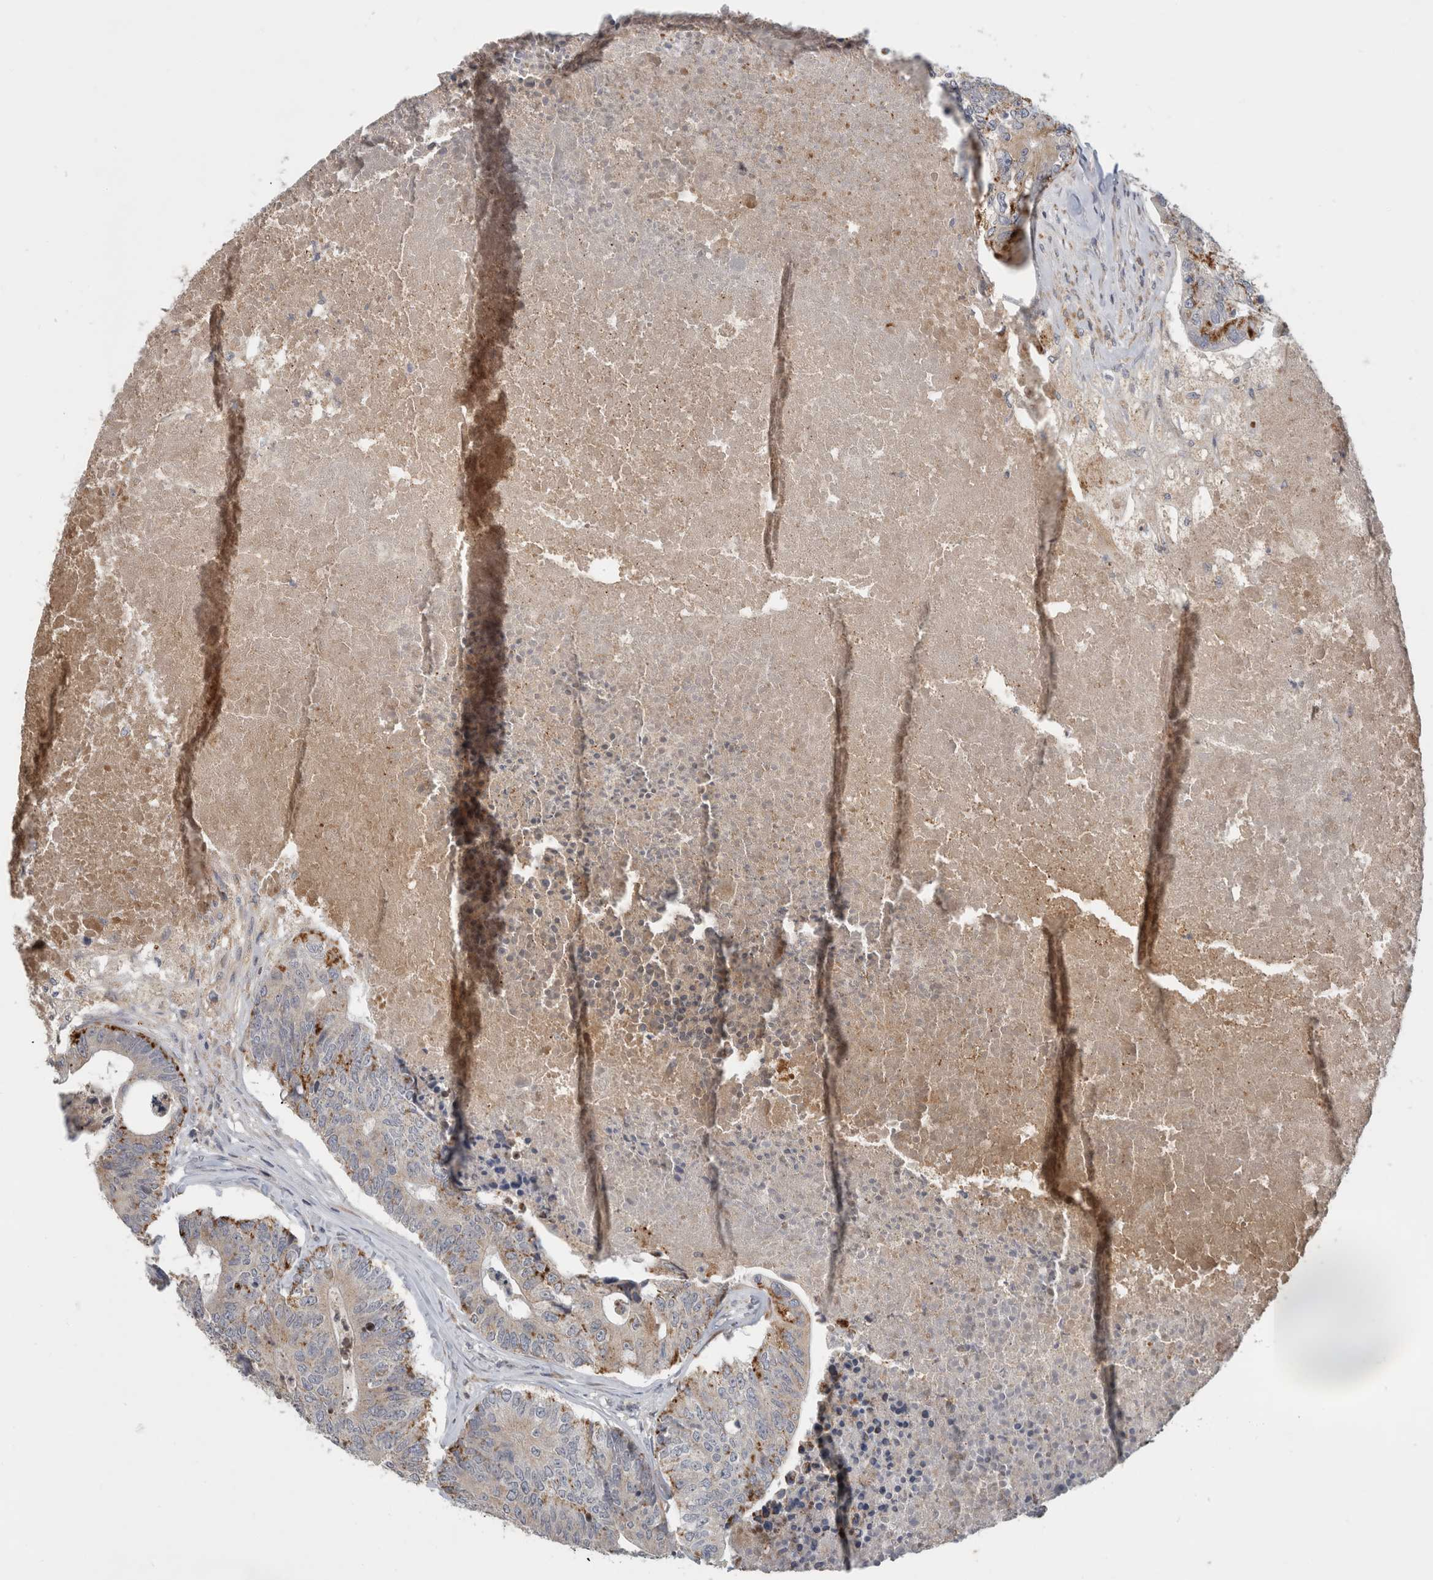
{"staining": {"intensity": "strong", "quantity": "25%-75%", "location": "cytoplasmic/membranous"}, "tissue": "colorectal cancer", "cell_type": "Tumor cells", "image_type": "cancer", "snomed": [{"axis": "morphology", "description": "Adenocarcinoma, NOS"}, {"axis": "topography", "description": "Colon"}], "caption": "The immunohistochemical stain shows strong cytoplasmic/membranous staining in tumor cells of adenocarcinoma (colorectal) tissue. Immunohistochemistry (ihc) stains the protein in brown and the nuclei are stained blue.", "gene": "MGAT1", "patient": {"sex": "female", "age": 67}}